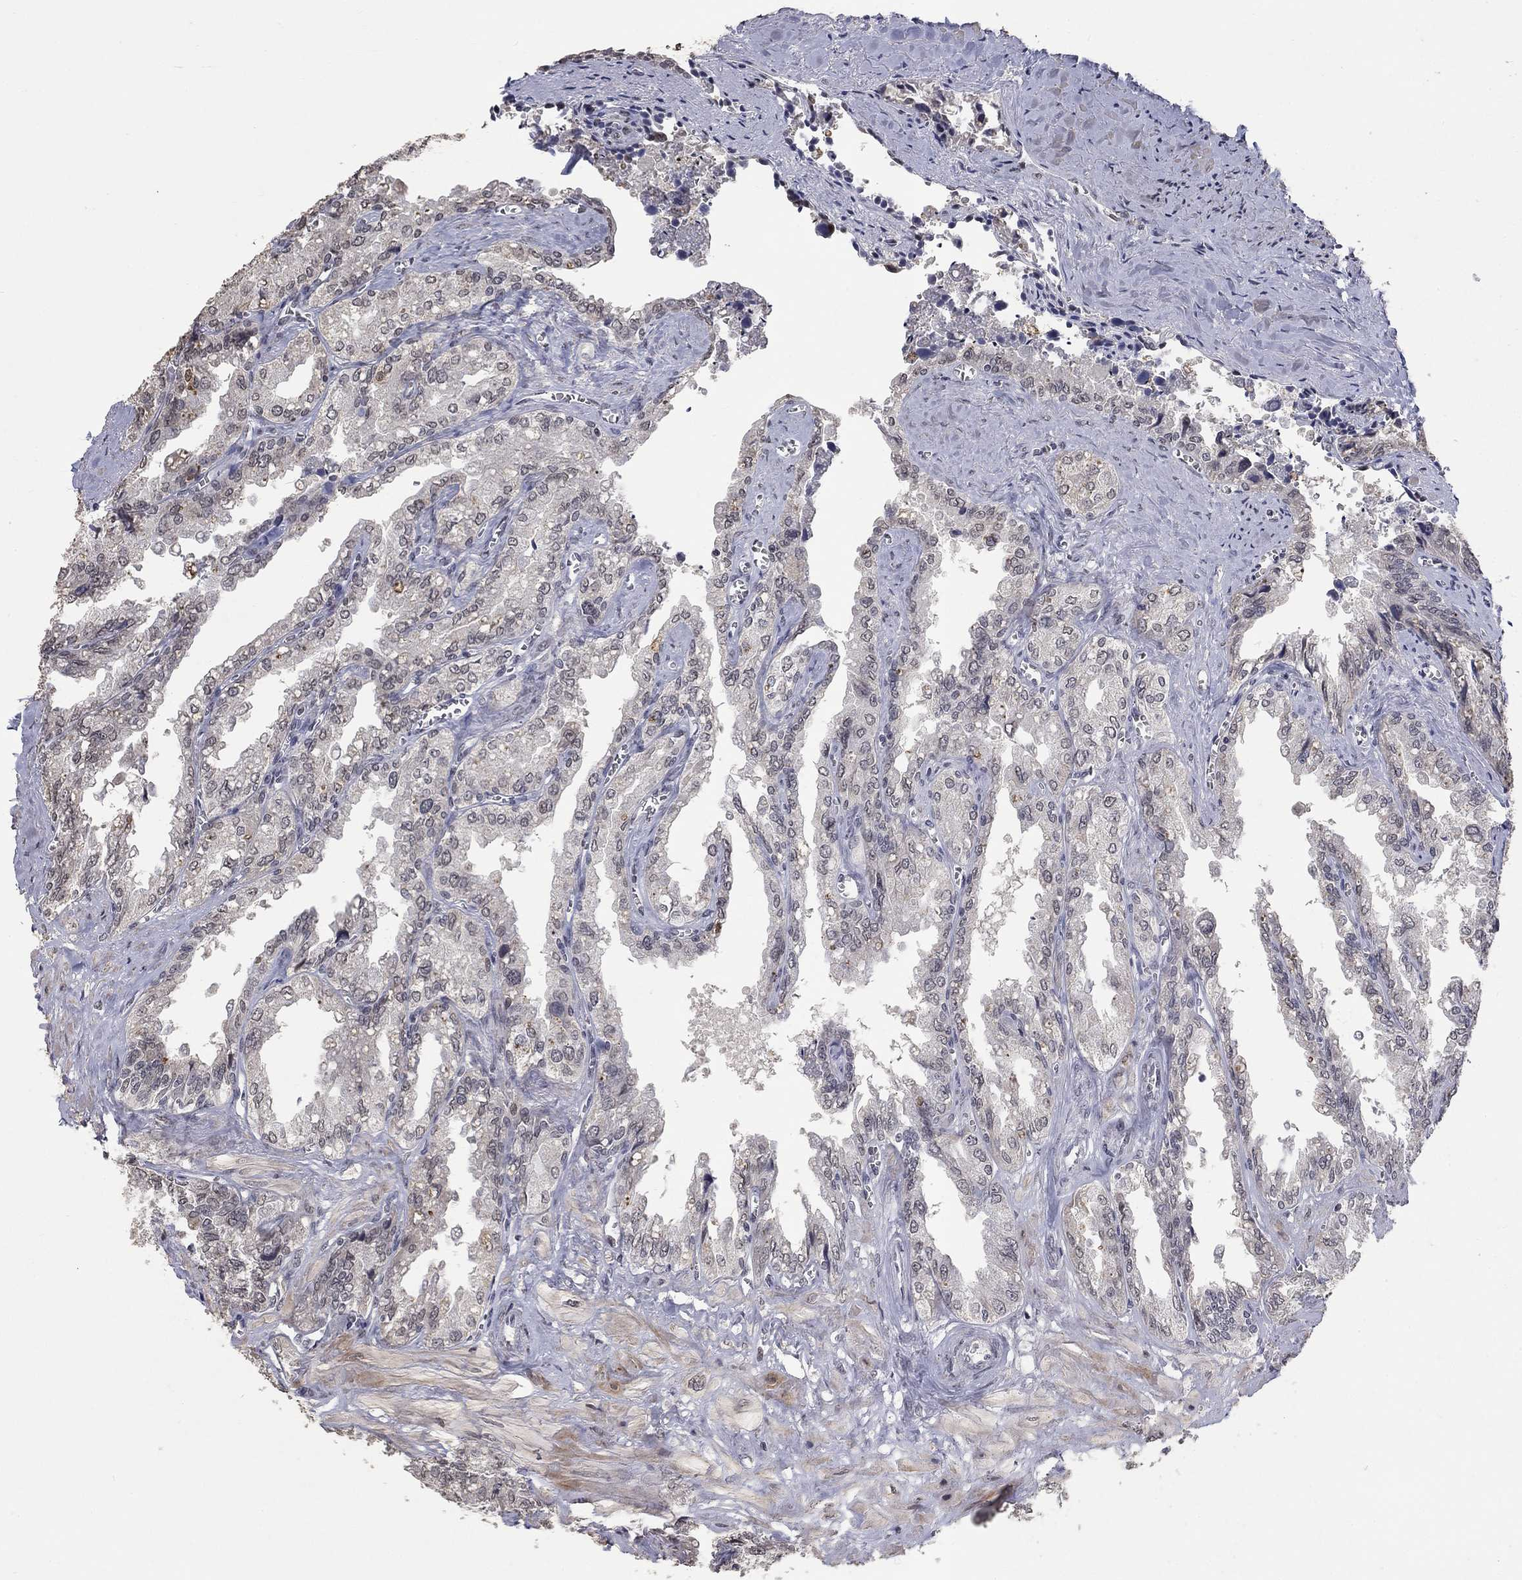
{"staining": {"intensity": "negative", "quantity": "none", "location": "none"}, "tissue": "seminal vesicle", "cell_type": "Glandular cells", "image_type": "normal", "snomed": [{"axis": "morphology", "description": "Normal tissue, NOS"}, {"axis": "topography", "description": "Seminal veicle"}], "caption": "An IHC photomicrograph of benign seminal vesicle is shown. There is no staining in glandular cells of seminal vesicle. (DAB IHC visualized using brightfield microscopy, high magnification).", "gene": "SPATA33", "patient": {"sex": "male", "age": 67}}